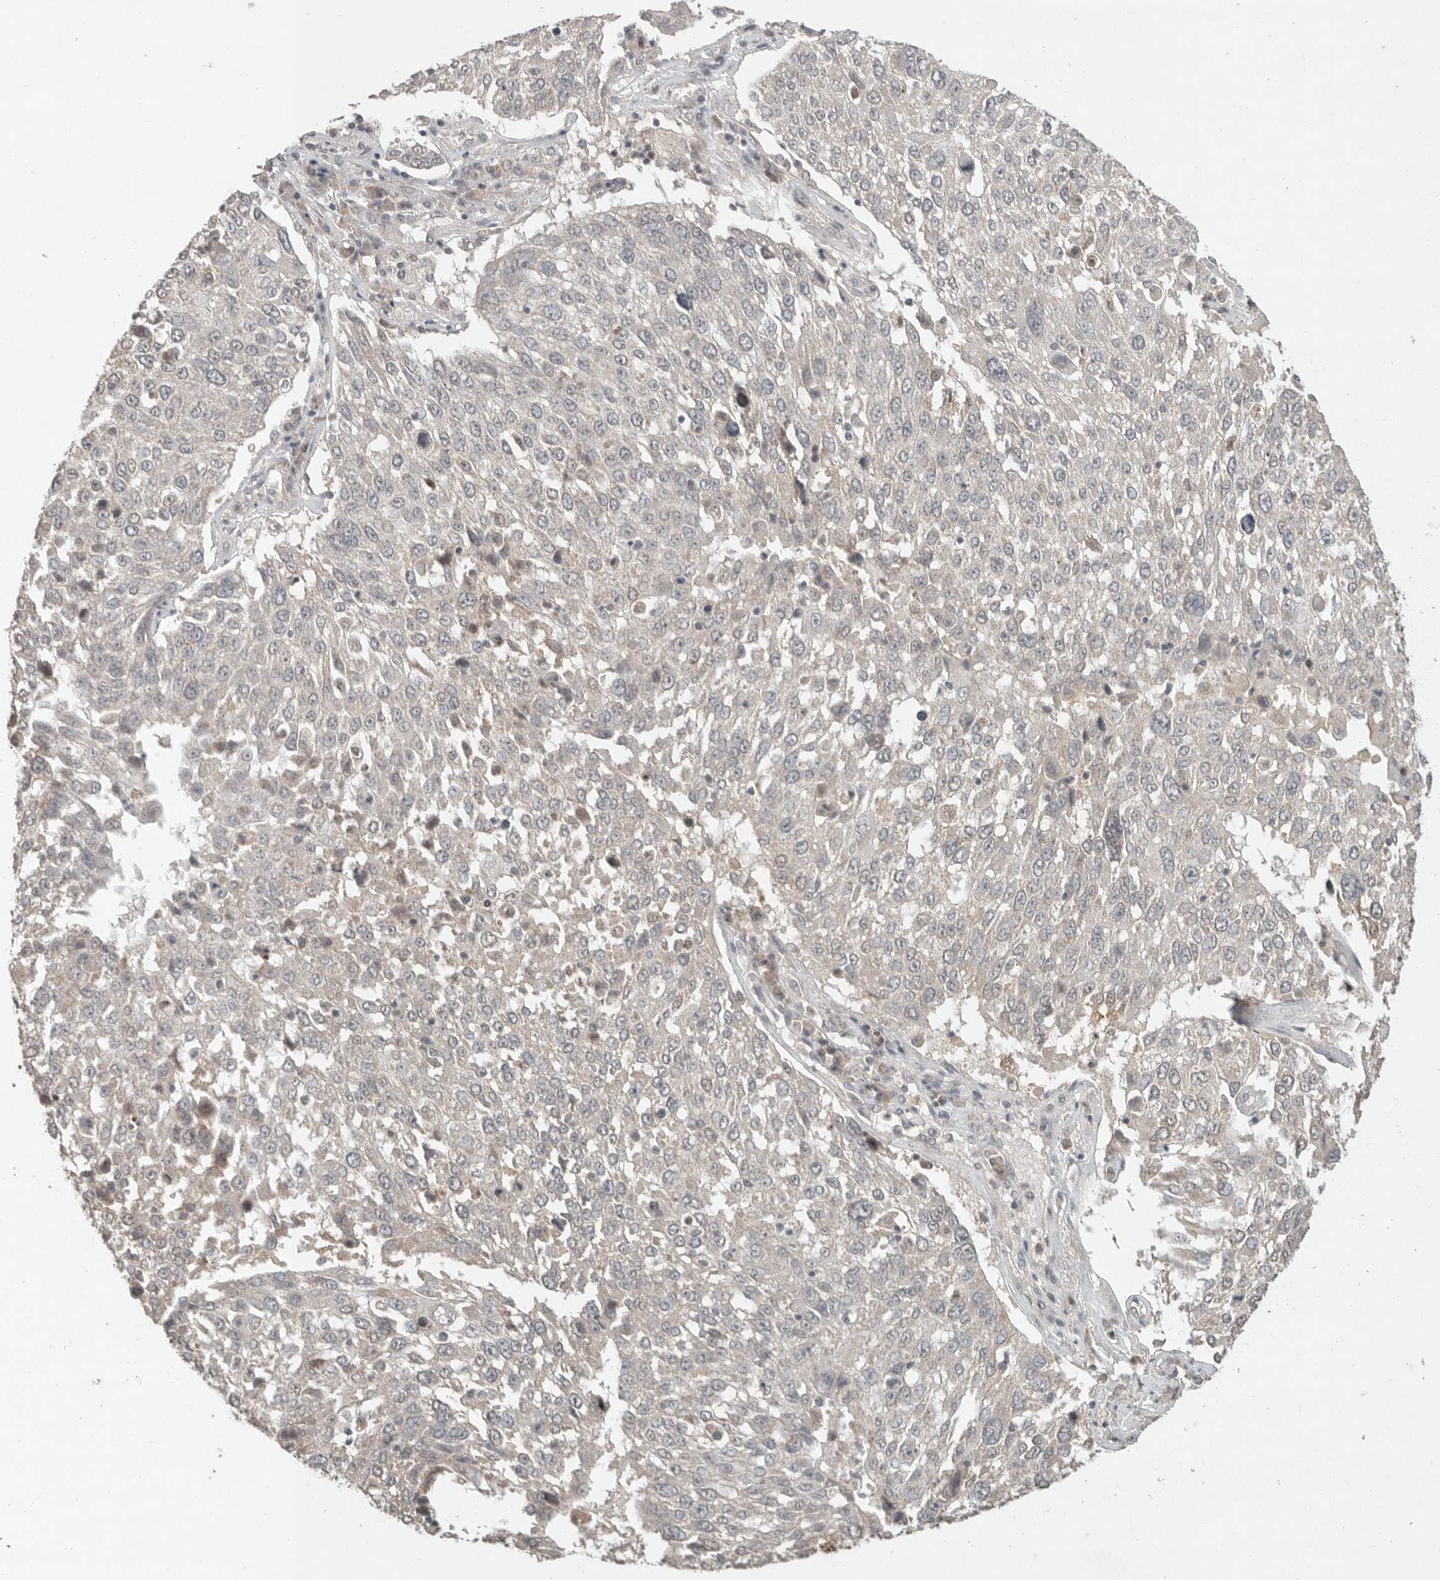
{"staining": {"intensity": "negative", "quantity": "none", "location": "none"}, "tissue": "lung cancer", "cell_type": "Tumor cells", "image_type": "cancer", "snomed": [{"axis": "morphology", "description": "Squamous cell carcinoma, NOS"}, {"axis": "topography", "description": "Lung"}], "caption": "There is no significant positivity in tumor cells of lung cancer. (IHC, brightfield microscopy, high magnification).", "gene": "KLK5", "patient": {"sex": "male", "age": 65}}